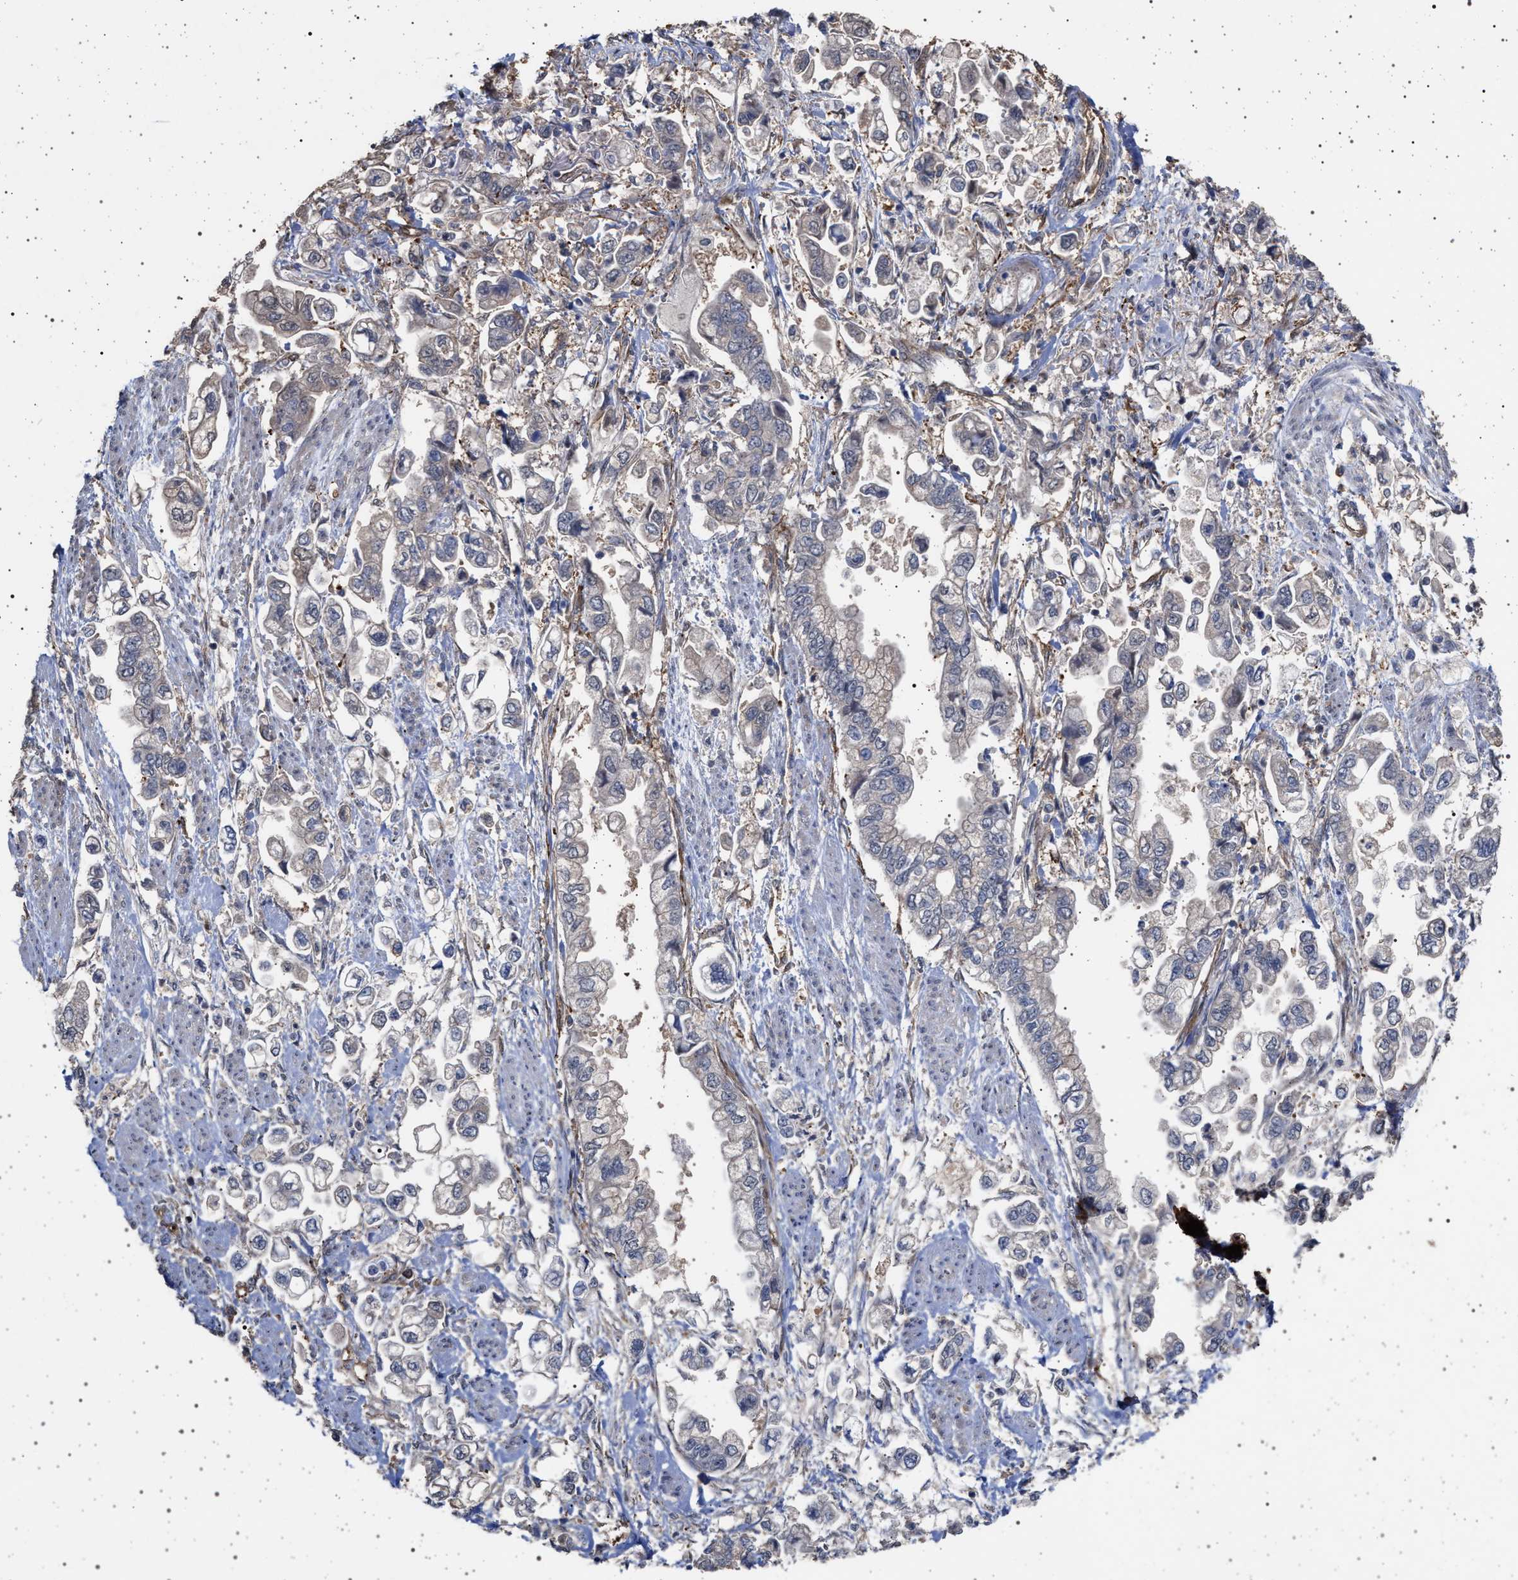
{"staining": {"intensity": "negative", "quantity": "none", "location": "none"}, "tissue": "stomach cancer", "cell_type": "Tumor cells", "image_type": "cancer", "snomed": [{"axis": "morphology", "description": "Normal tissue, NOS"}, {"axis": "morphology", "description": "Adenocarcinoma, NOS"}, {"axis": "topography", "description": "Stomach"}], "caption": "This is an immunohistochemistry photomicrograph of human adenocarcinoma (stomach). There is no expression in tumor cells.", "gene": "IFT20", "patient": {"sex": "male", "age": 62}}